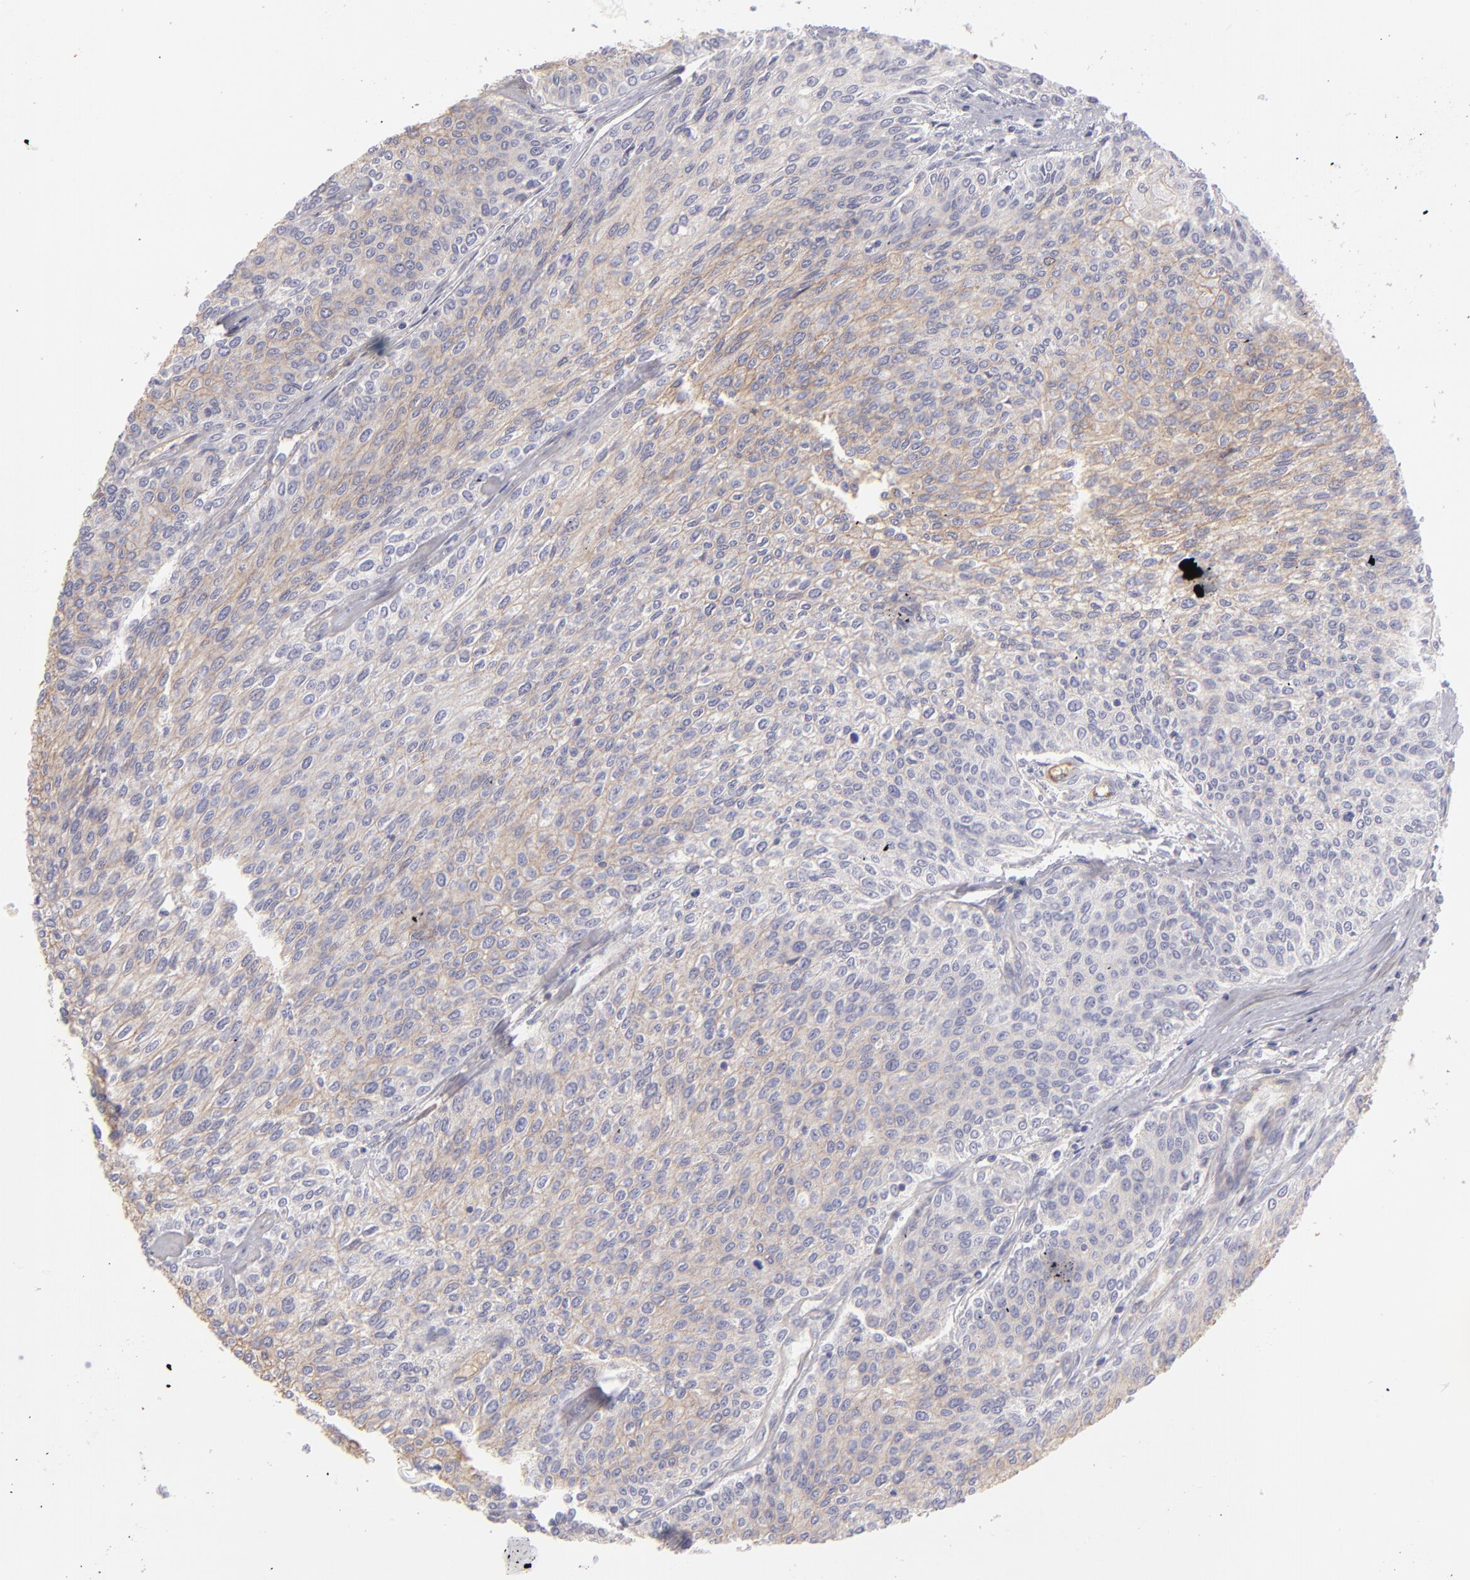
{"staining": {"intensity": "weak", "quantity": "<25%", "location": "cytoplasmic/membranous"}, "tissue": "urothelial cancer", "cell_type": "Tumor cells", "image_type": "cancer", "snomed": [{"axis": "morphology", "description": "Urothelial carcinoma, Low grade"}, {"axis": "topography", "description": "Urinary bladder"}], "caption": "Tumor cells show no significant protein positivity in urothelial cancer. (Brightfield microscopy of DAB immunohistochemistry at high magnification).", "gene": "ABCC4", "patient": {"sex": "female", "age": 73}}